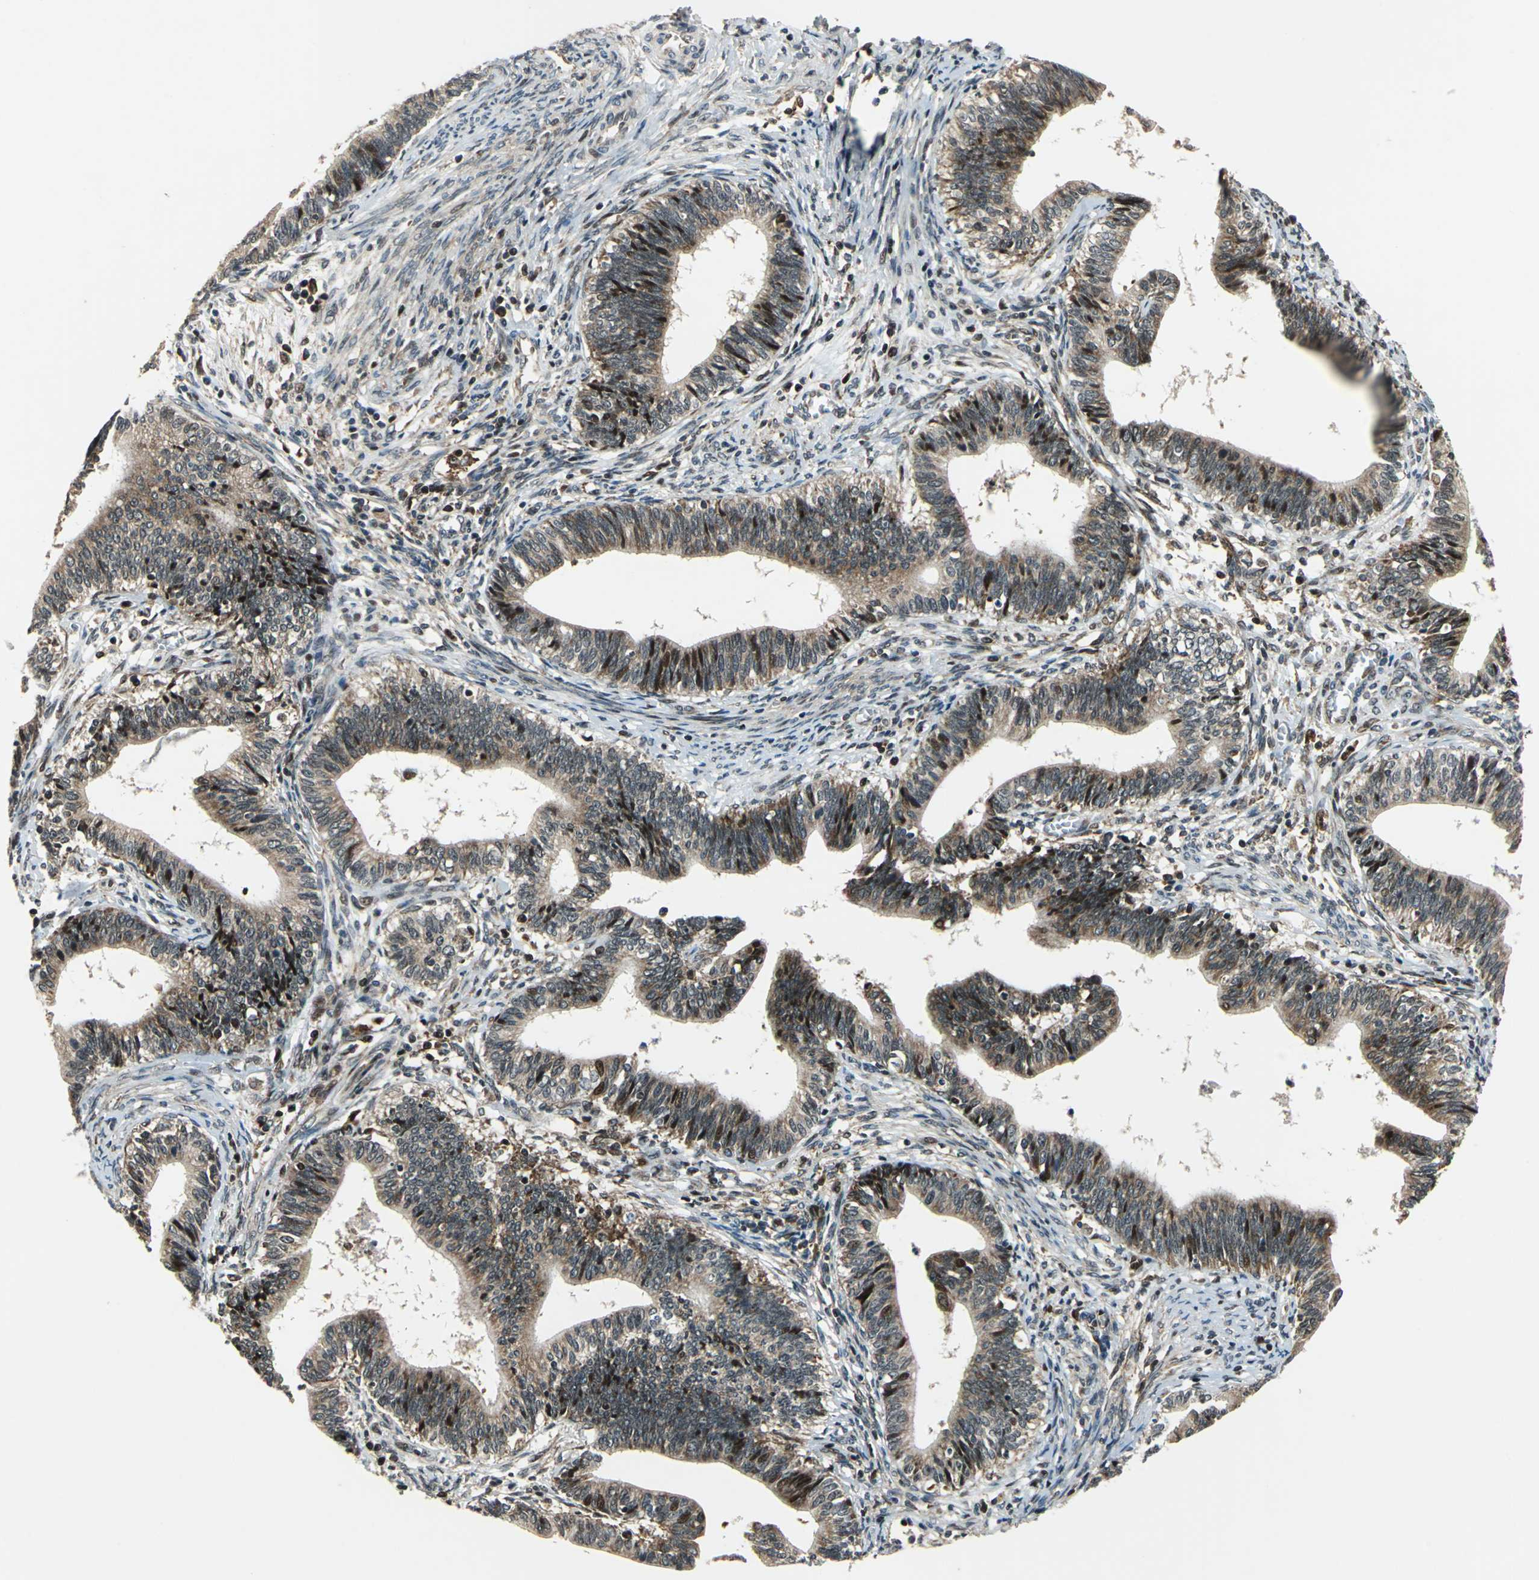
{"staining": {"intensity": "strong", "quantity": "25%-75%", "location": "cytoplasmic/membranous,nuclear"}, "tissue": "cervical cancer", "cell_type": "Tumor cells", "image_type": "cancer", "snomed": [{"axis": "morphology", "description": "Adenocarcinoma, NOS"}, {"axis": "topography", "description": "Cervix"}], "caption": "Immunohistochemistry (IHC) staining of cervical cancer (adenocarcinoma), which displays high levels of strong cytoplasmic/membranous and nuclear expression in approximately 25%-75% of tumor cells indicating strong cytoplasmic/membranous and nuclear protein staining. The staining was performed using DAB (3,3'-diaminobenzidine) (brown) for protein detection and nuclei were counterstained in hematoxylin (blue).", "gene": "AATF", "patient": {"sex": "female", "age": 44}}